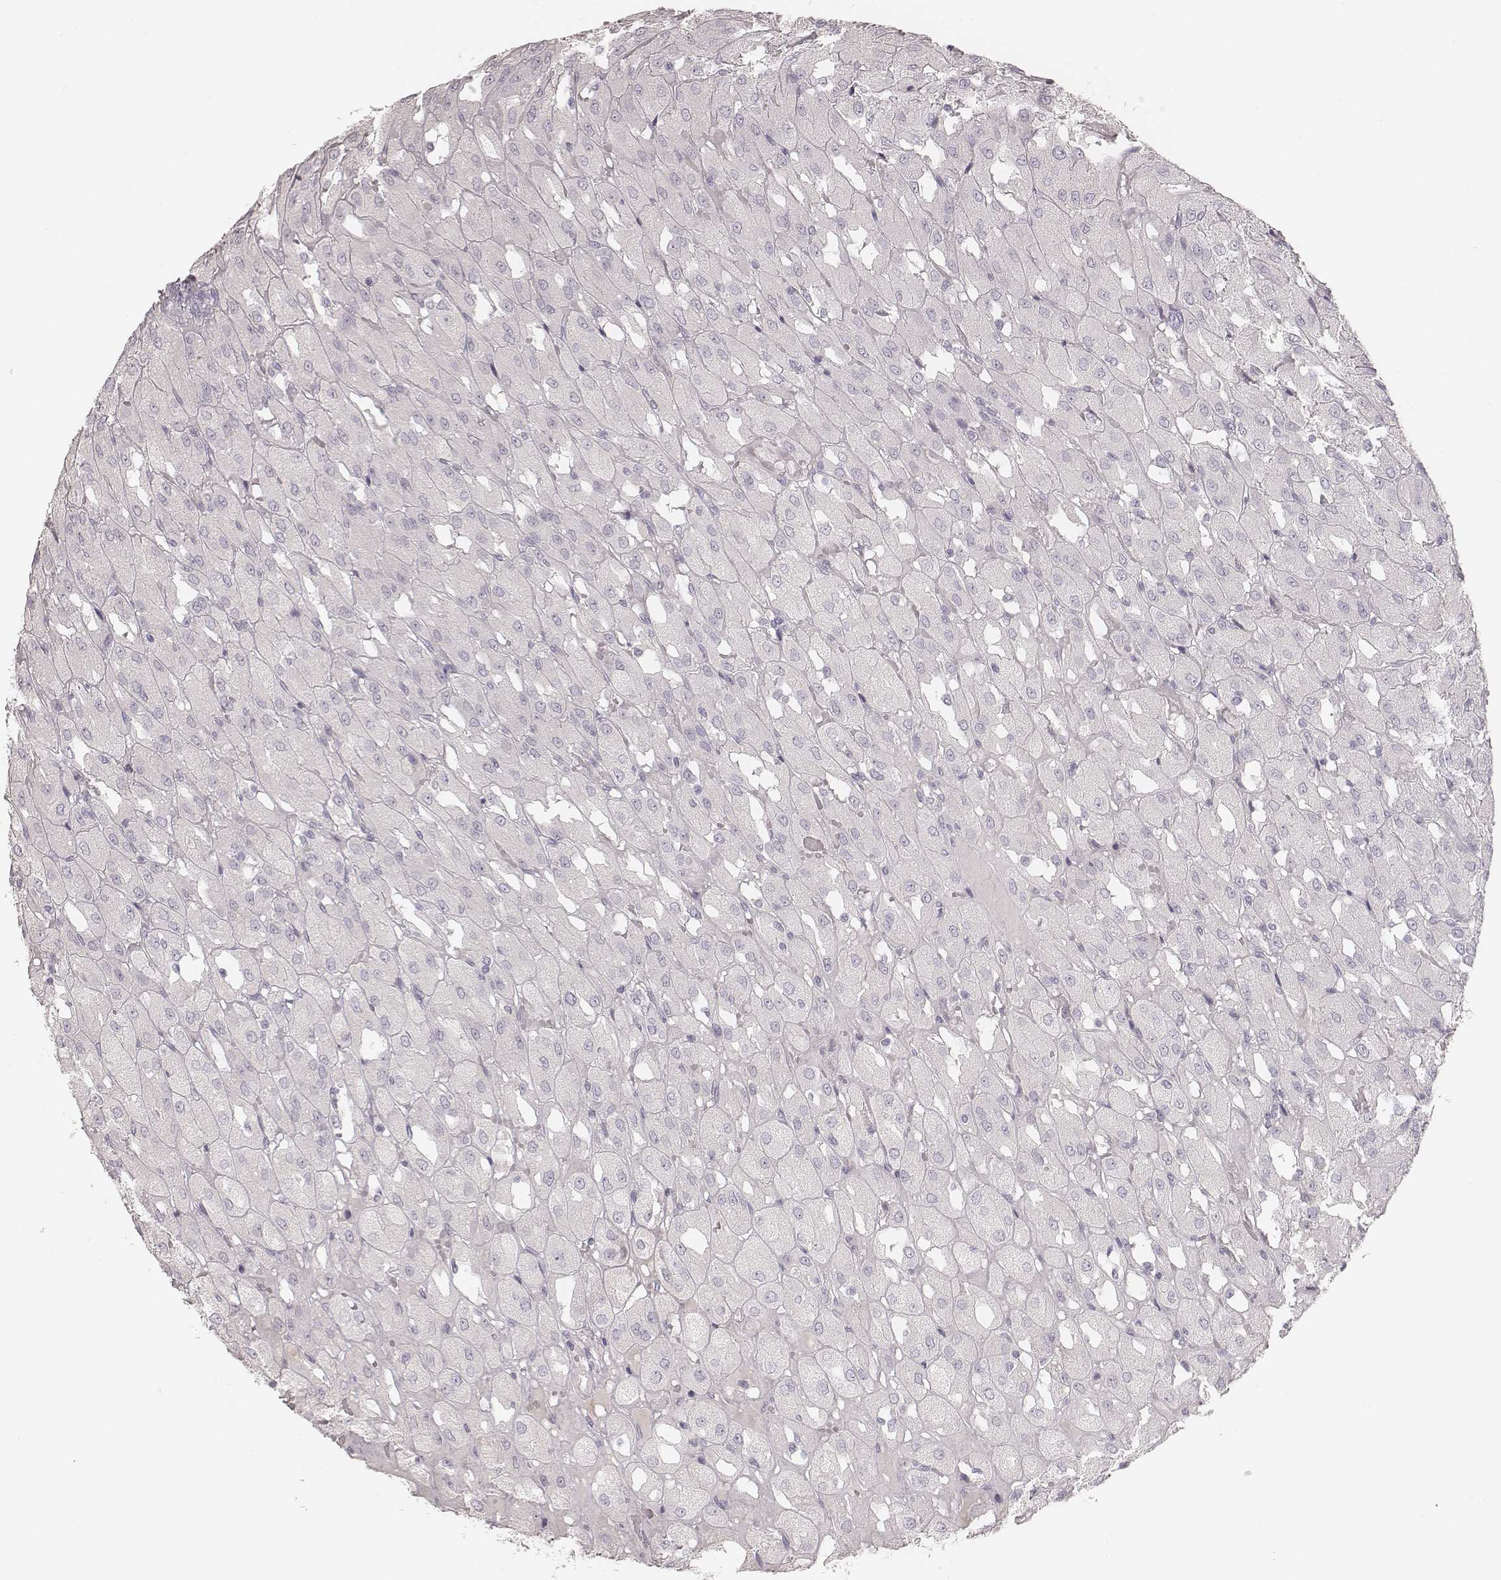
{"staining": {"intensity": "negative", "quantity": "none", "location": "none"}, "tissue": "renal cancer", "cell_type": "Tumor cells", "image_type": "cancer", "snomed": [{"axis": "morphology", "description": "Adenocarcinoma, NOS"}, {"axis": "topography", "description": "Kidney"}], "caption": "Protein analysis of renal cancer shows no significant staining in tumor cells. (DAB (3,3'-diaminobenzidine) immunohistochemistry (IHC) visualized using brightfield microscopy, high magnification).", "gene": "KRT31", "patient": {"sex": "male", "age": 72}}